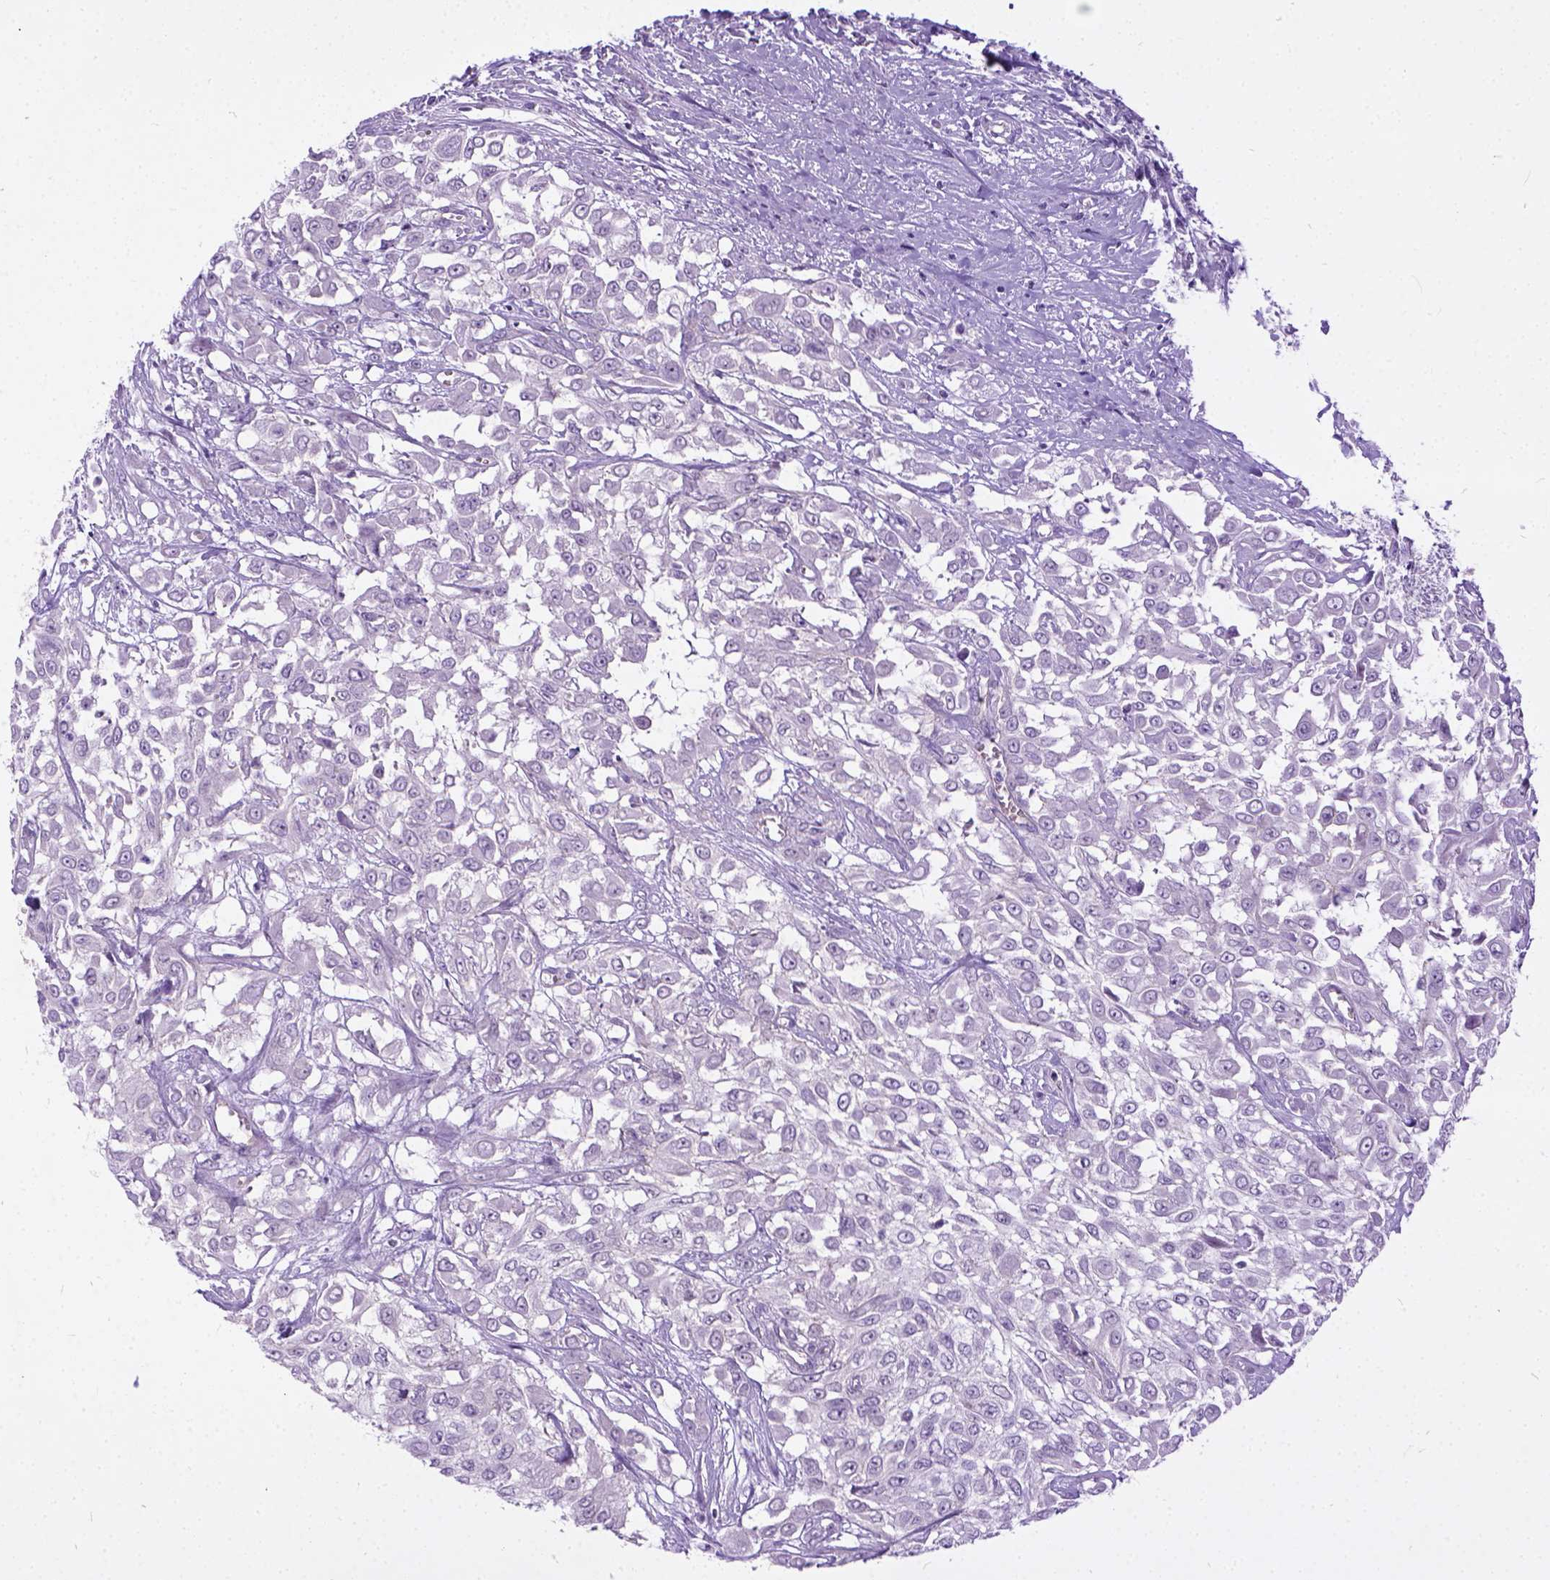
{"staining": {"intensity": "negative", "quantity": "none", "location": "none"}, "tissue": "urothelial cancer", "cell_type": "Tumor cells", "image_type": "cancer", "snomed": [{"axis": "morphology", "description": "Urothelial carcinoma, High grade"}, {"axis": "topography", "description": "Urinary bladder"}], "caption": "Urothelial cancer was stained to show a protein in brown. There is no significant positivity in tumor cells.", "gene": "ADGRF1", "patient": {"sex": "male", "age": 57}}